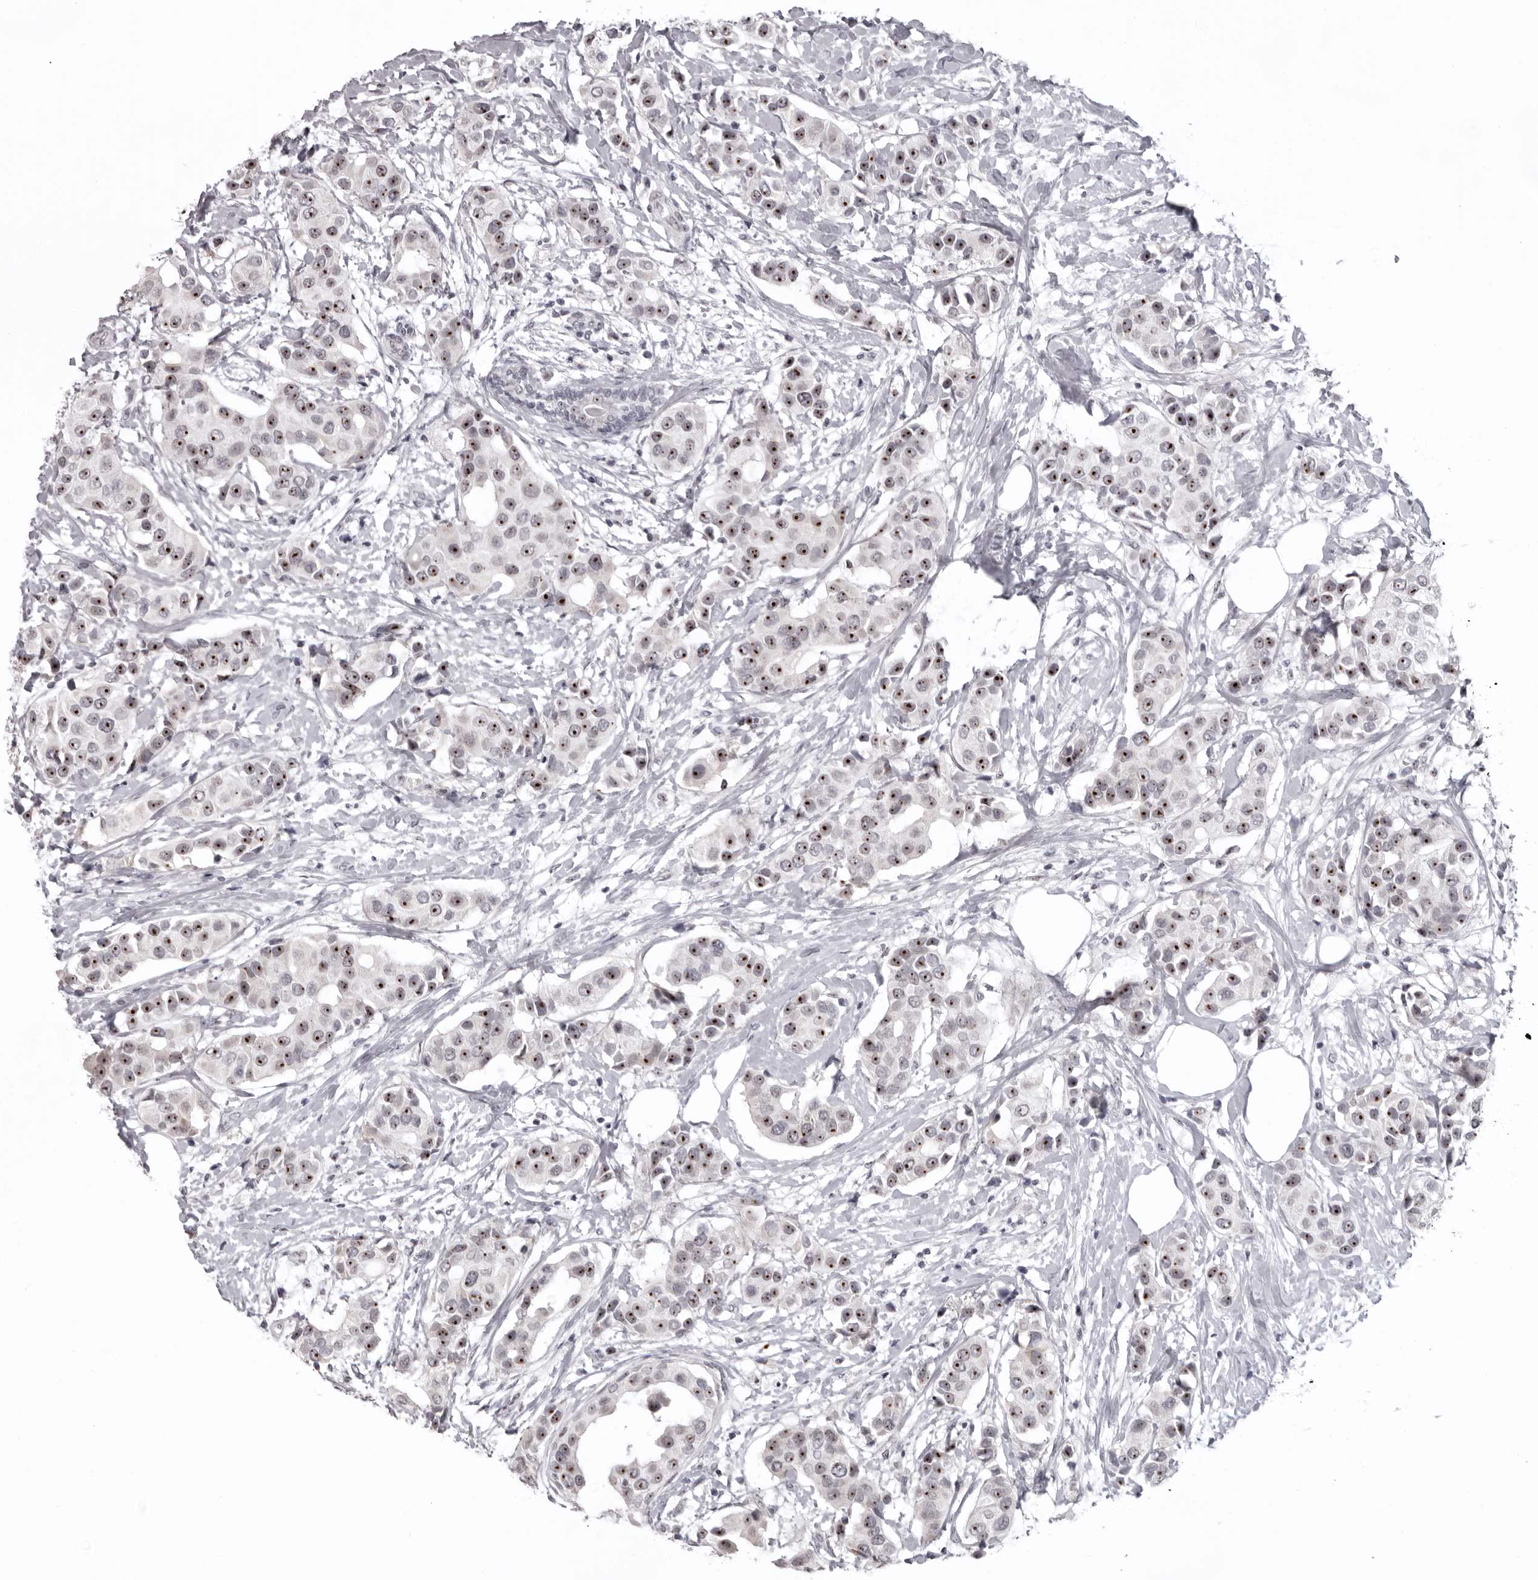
{"staining": {"intensity": "strong", "quantity": ">75%", "location": "nuclear"}, "tissue": "breast cancer", "cell_type": "Tumor cells", "image_type": "cancer", "snomed": [{"axis": "morphology", "description": "Normal tissue, NOS"}, {"axis": "morphology", "description": "Duct carcinoma"}, {"axis": "topography", "description": "Breast"}], "caption": "Brown immunohistochemical staining in infiltrating ductal carcinoma (breast) demonstrates strong nuclear expression in approximately >75% of tumor cells.", "gene": "HELZ", "patient": {"sex": "female", "age": 39}}